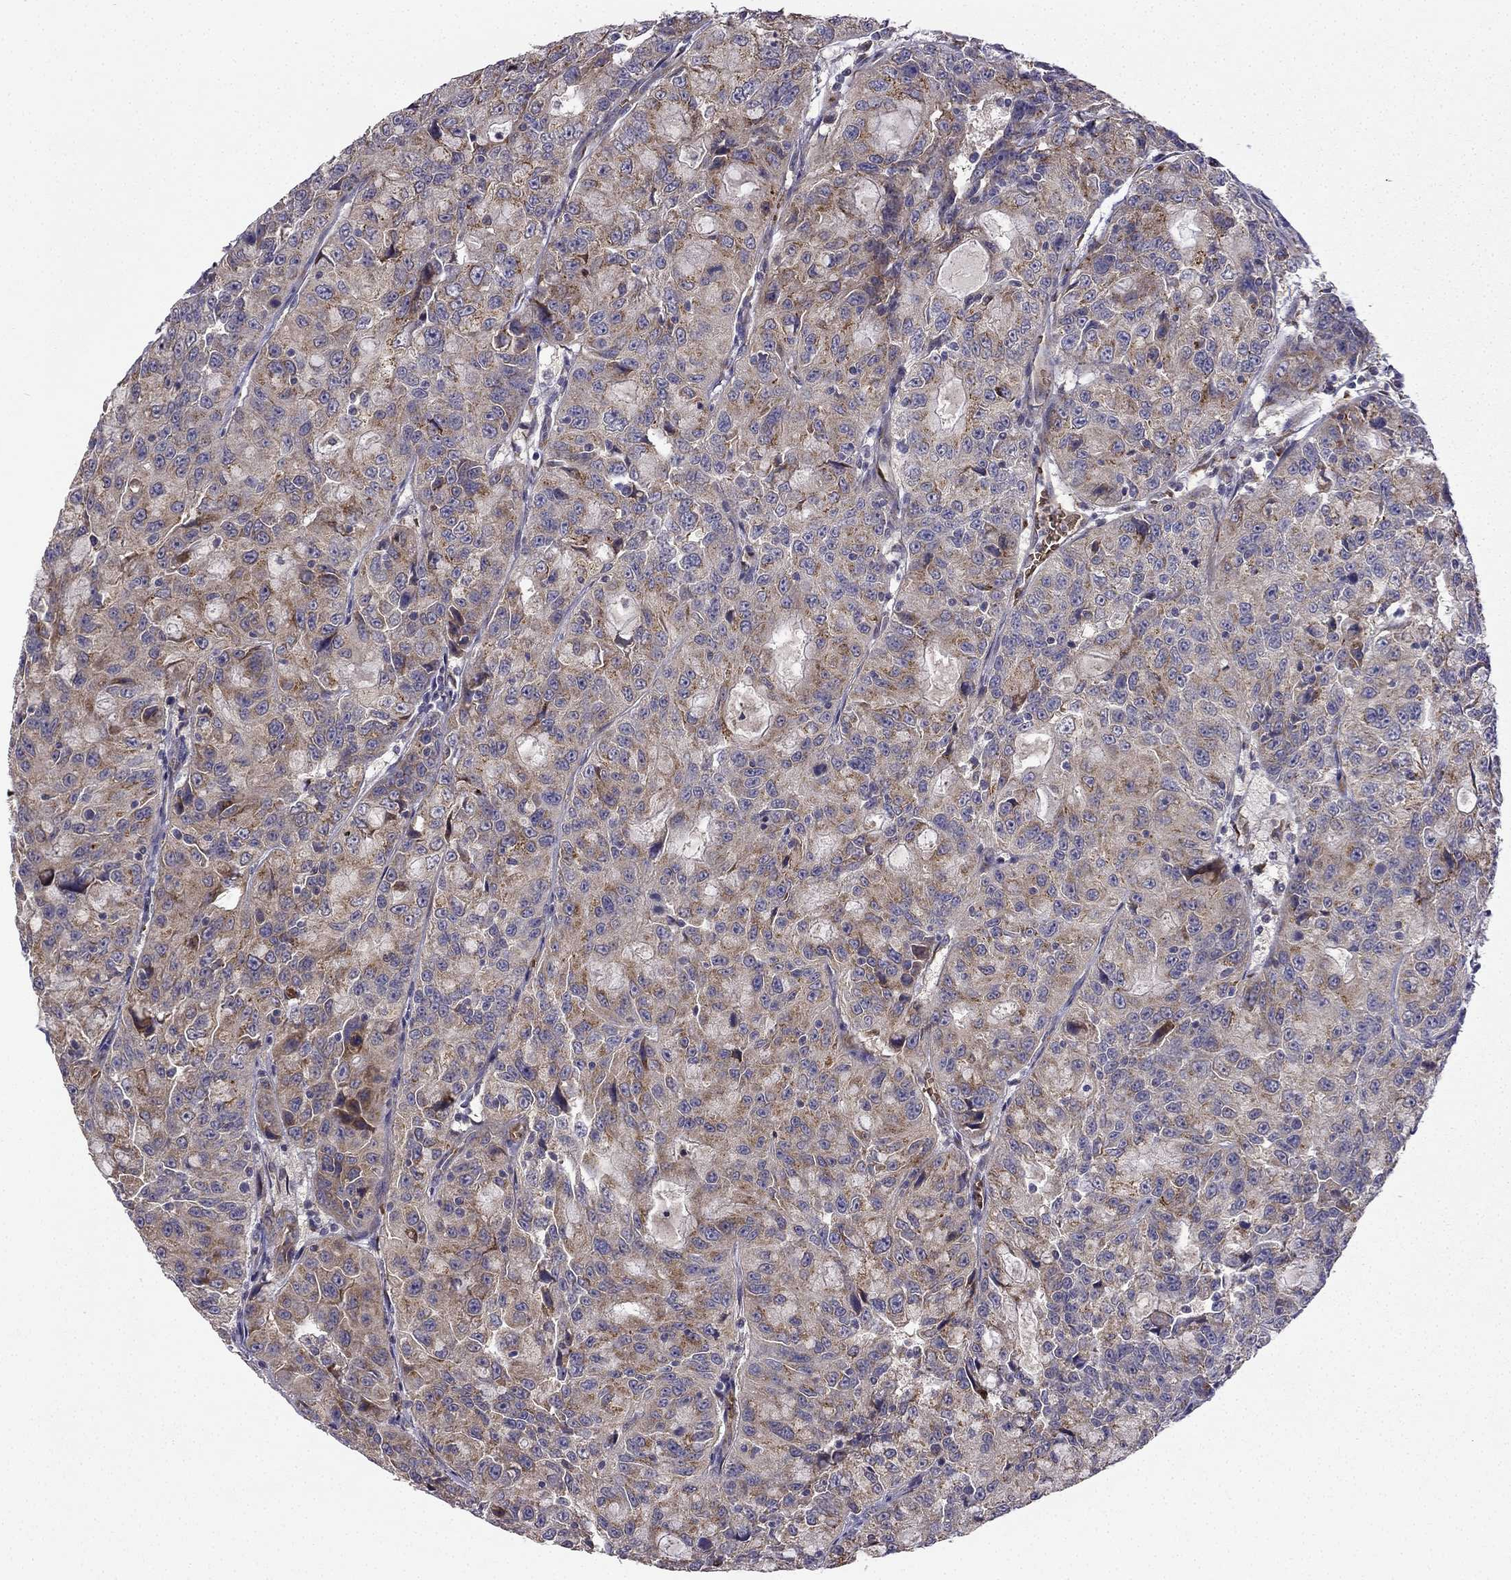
{"staining": {"intensity": "moderate", "quantity": "25%-75%", "location": "cytoplasmic/membranous"}, "tissue": "urothelial cancer", "cell_type": "Tumor cells", "image_type": "cancer", "snomed": [{"axis": "morphology", "description": "Urothelial carcinoma, NOS"}, {"axis": "morphology", "description": "Urothelial carcinoma, High grade"}, {"axis": "topography", "description": "Urinary bladder"}], "caption": "Urothelial cancer stained with a protein marker displays moderate staining in tumor cells.", "gene": "B4GALT7", "patient": {"sex": "female", "age": 73}}